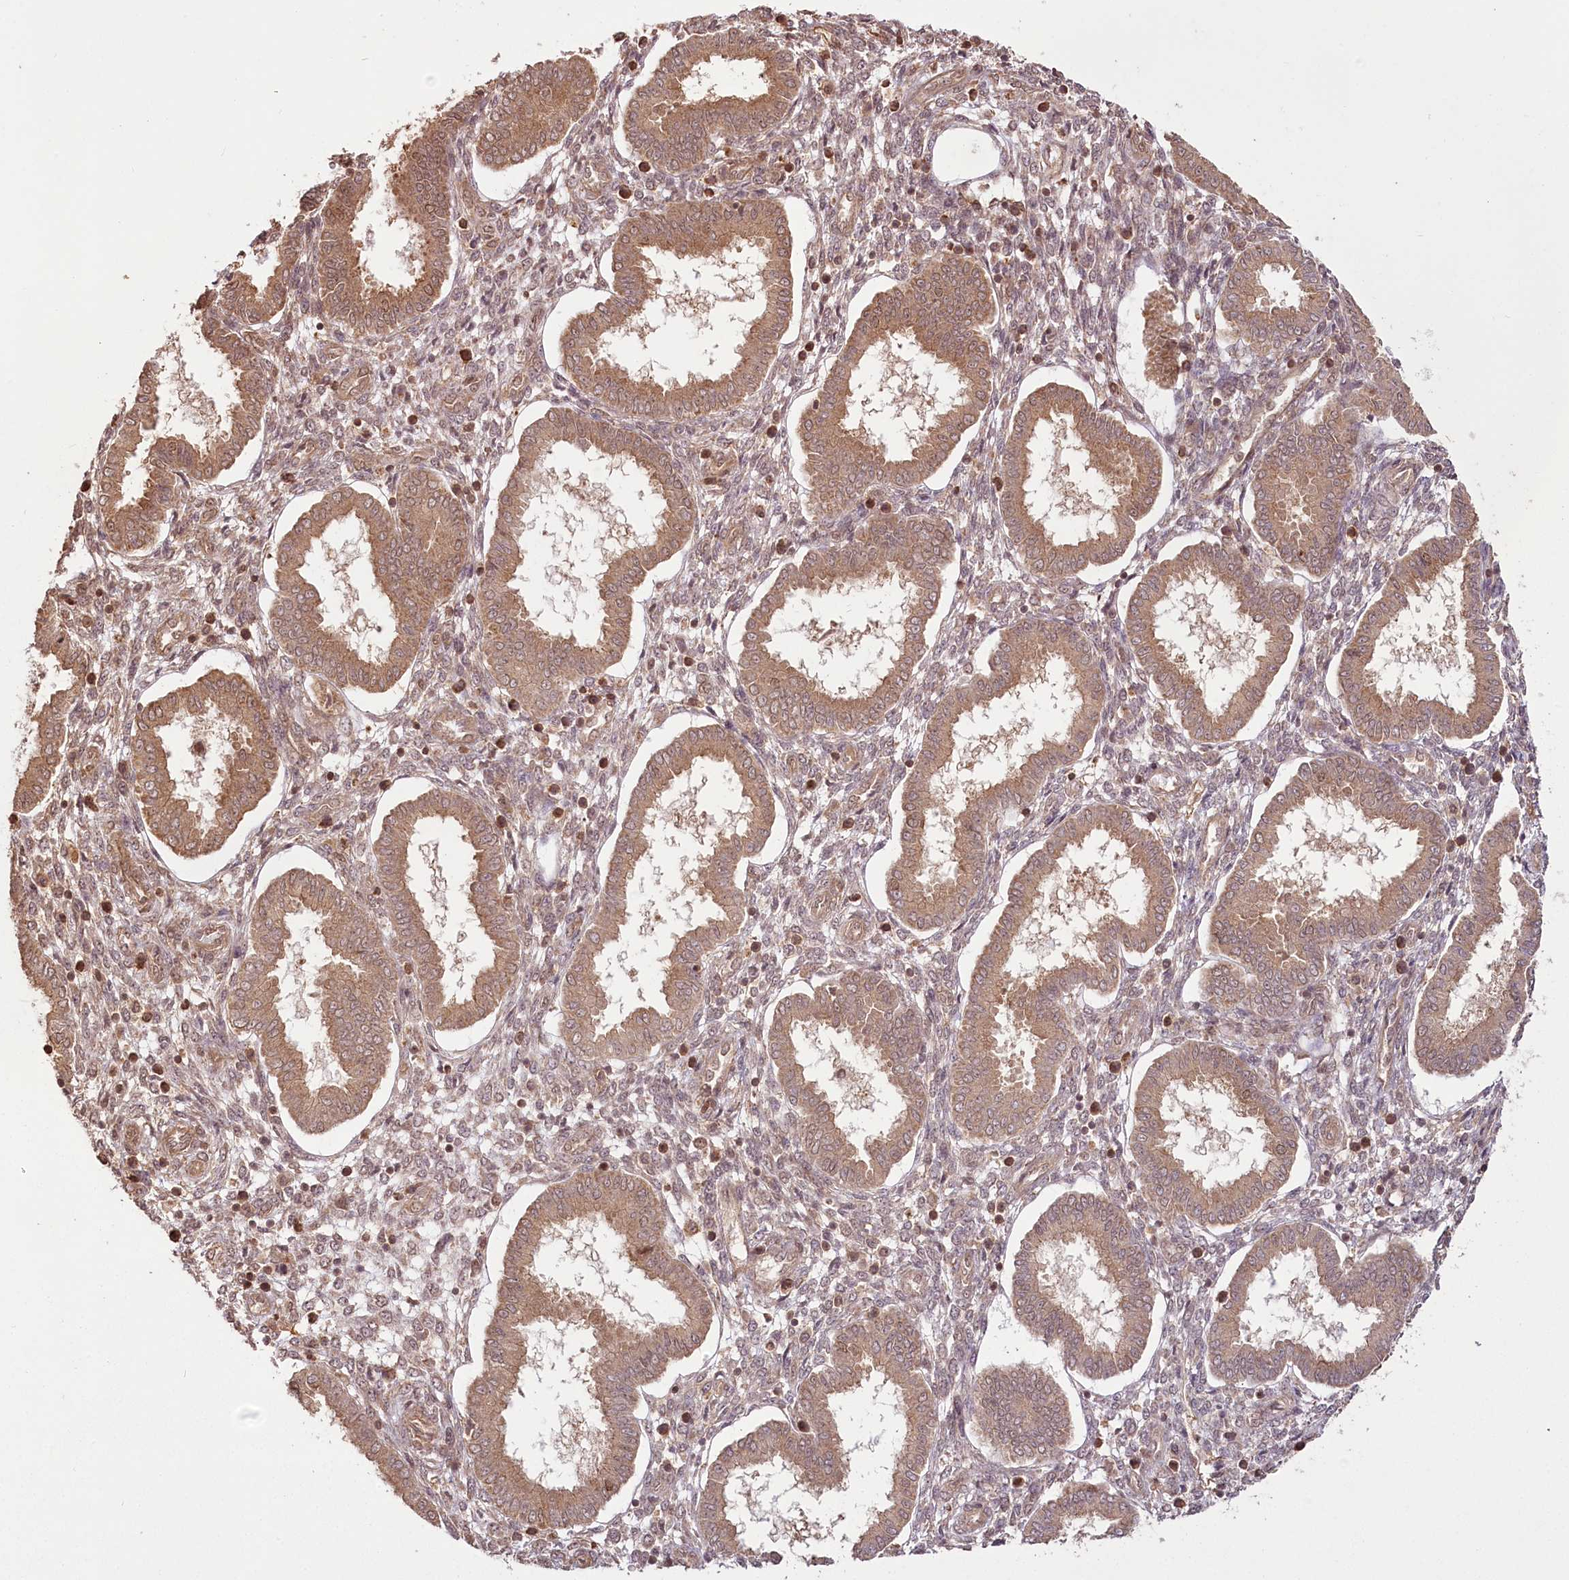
{"staining": {"intensity": "moderate", "quantity": "<25%", "location": "cytoplasmic/membranous"}, "tissue": "endometrium", "cell_type": "Cells in endometrial stroma", "image_type": "normal", "snomed": [{"axis": "morphology", "description": "Normal tissue, NOS"}, {"axis": "topography", "description": "Endometrium"}], "caption": "Protein staining of benign endometrium reveals moderate cytoplasmic/membranous staining in approximately <25% of cells in endometrial stroma.", "gene": "R3HDM2", "patient": {"sex": "female", "age": 24}}